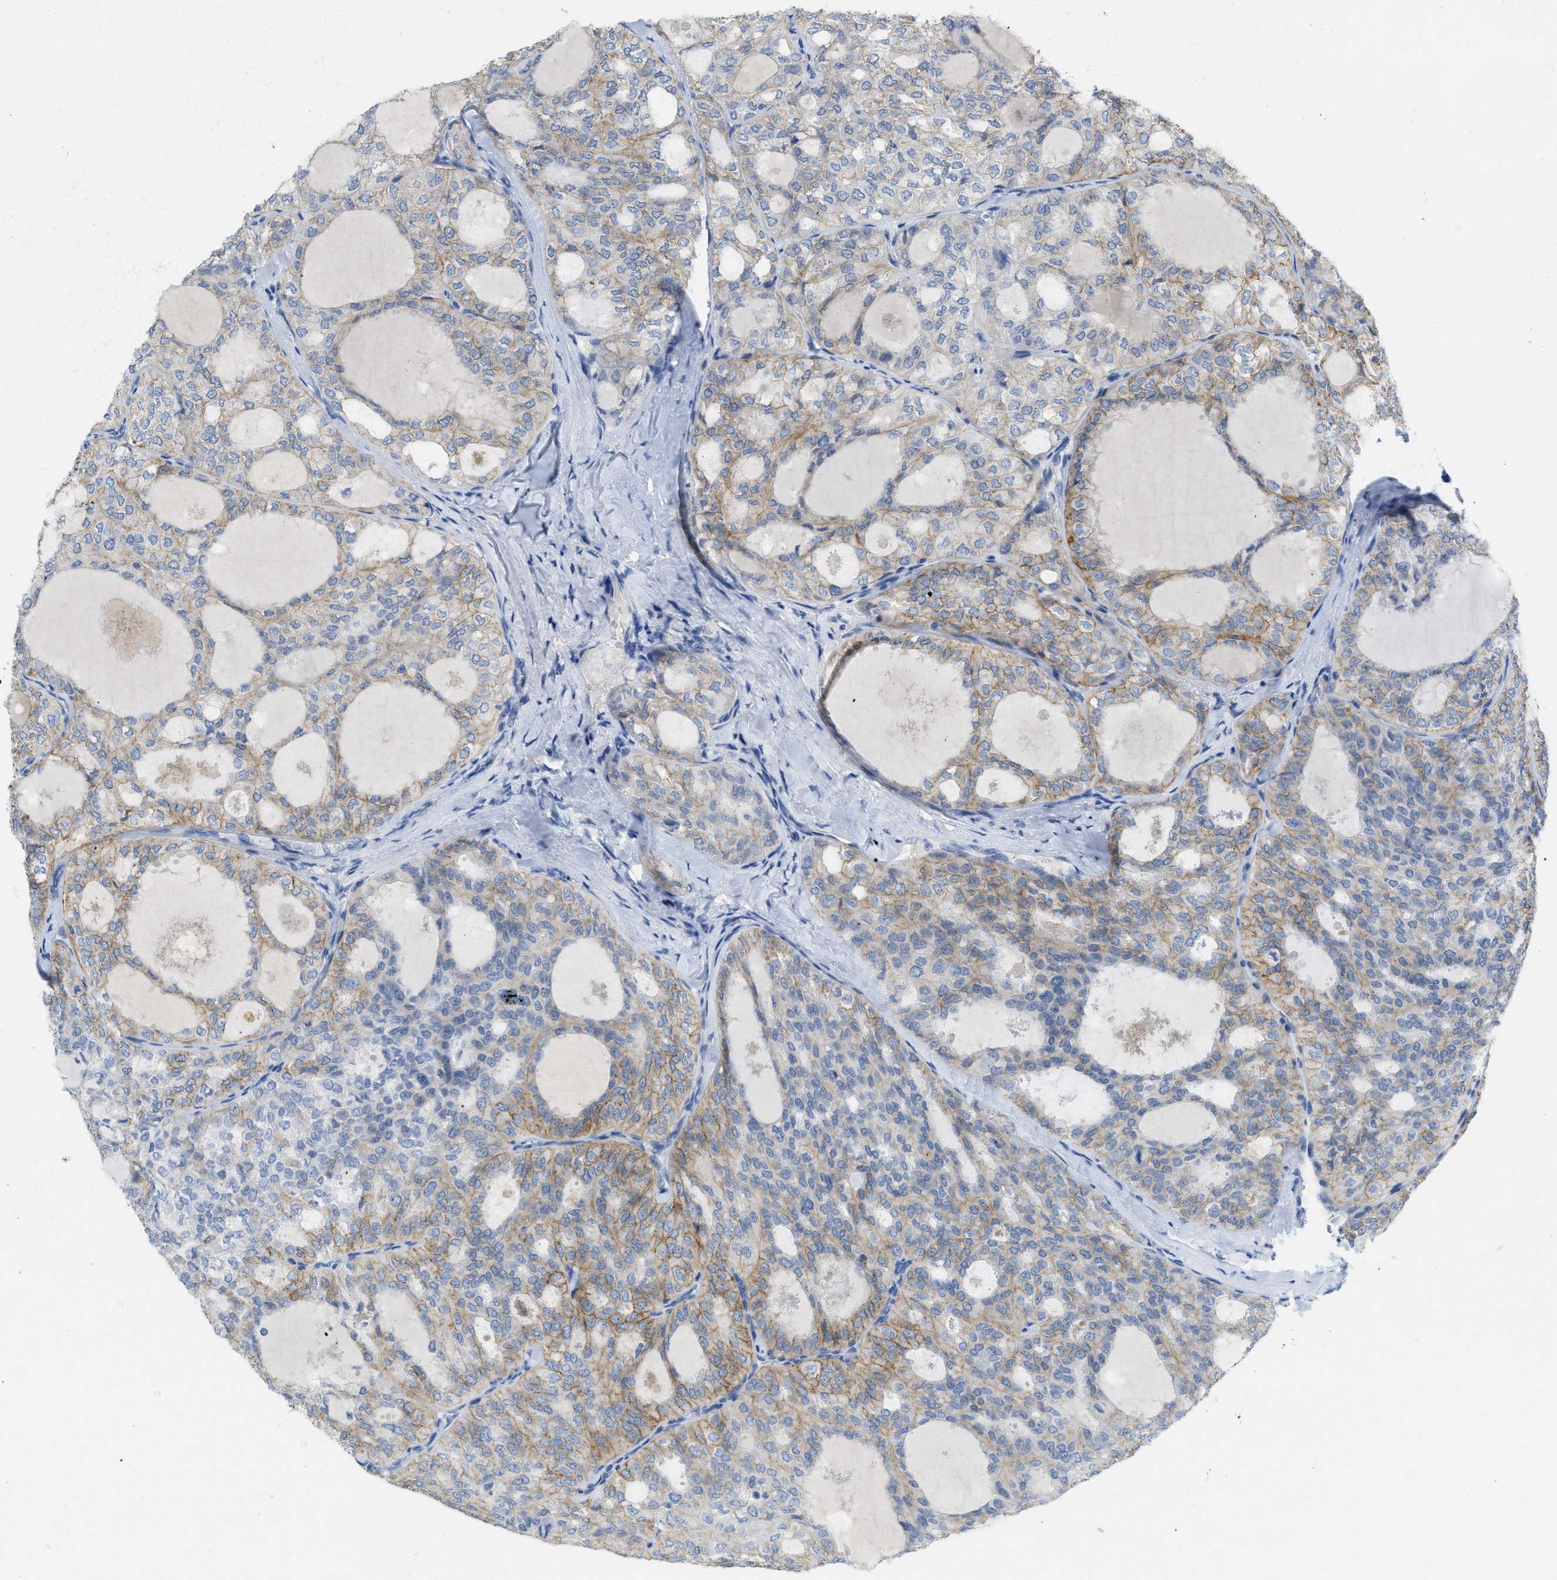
{"staining": {"intensity": "moderate", "quantity": "25%-75%", "location": "cytoplasmic/membranous"}, "tissue": "thyroid cancer", "cell_type": "Tumor cells", "image_type": "cancer", "snomed": [{"axis": "morphology", "description": "Follicular adenoma carcinoma, NOS"}, {"axis": "topography", "description": "Thyroid gland"}], "caption": "There is medium levels of moderate cytoplasmic/membranous staining in tumor cells of follicular adenoma carcinoma (thyroid), as demonstrated by immunohistochemical staining (brown color).", "gene": "CNNM4", "patient": {"sex": "male", "age": 75}}